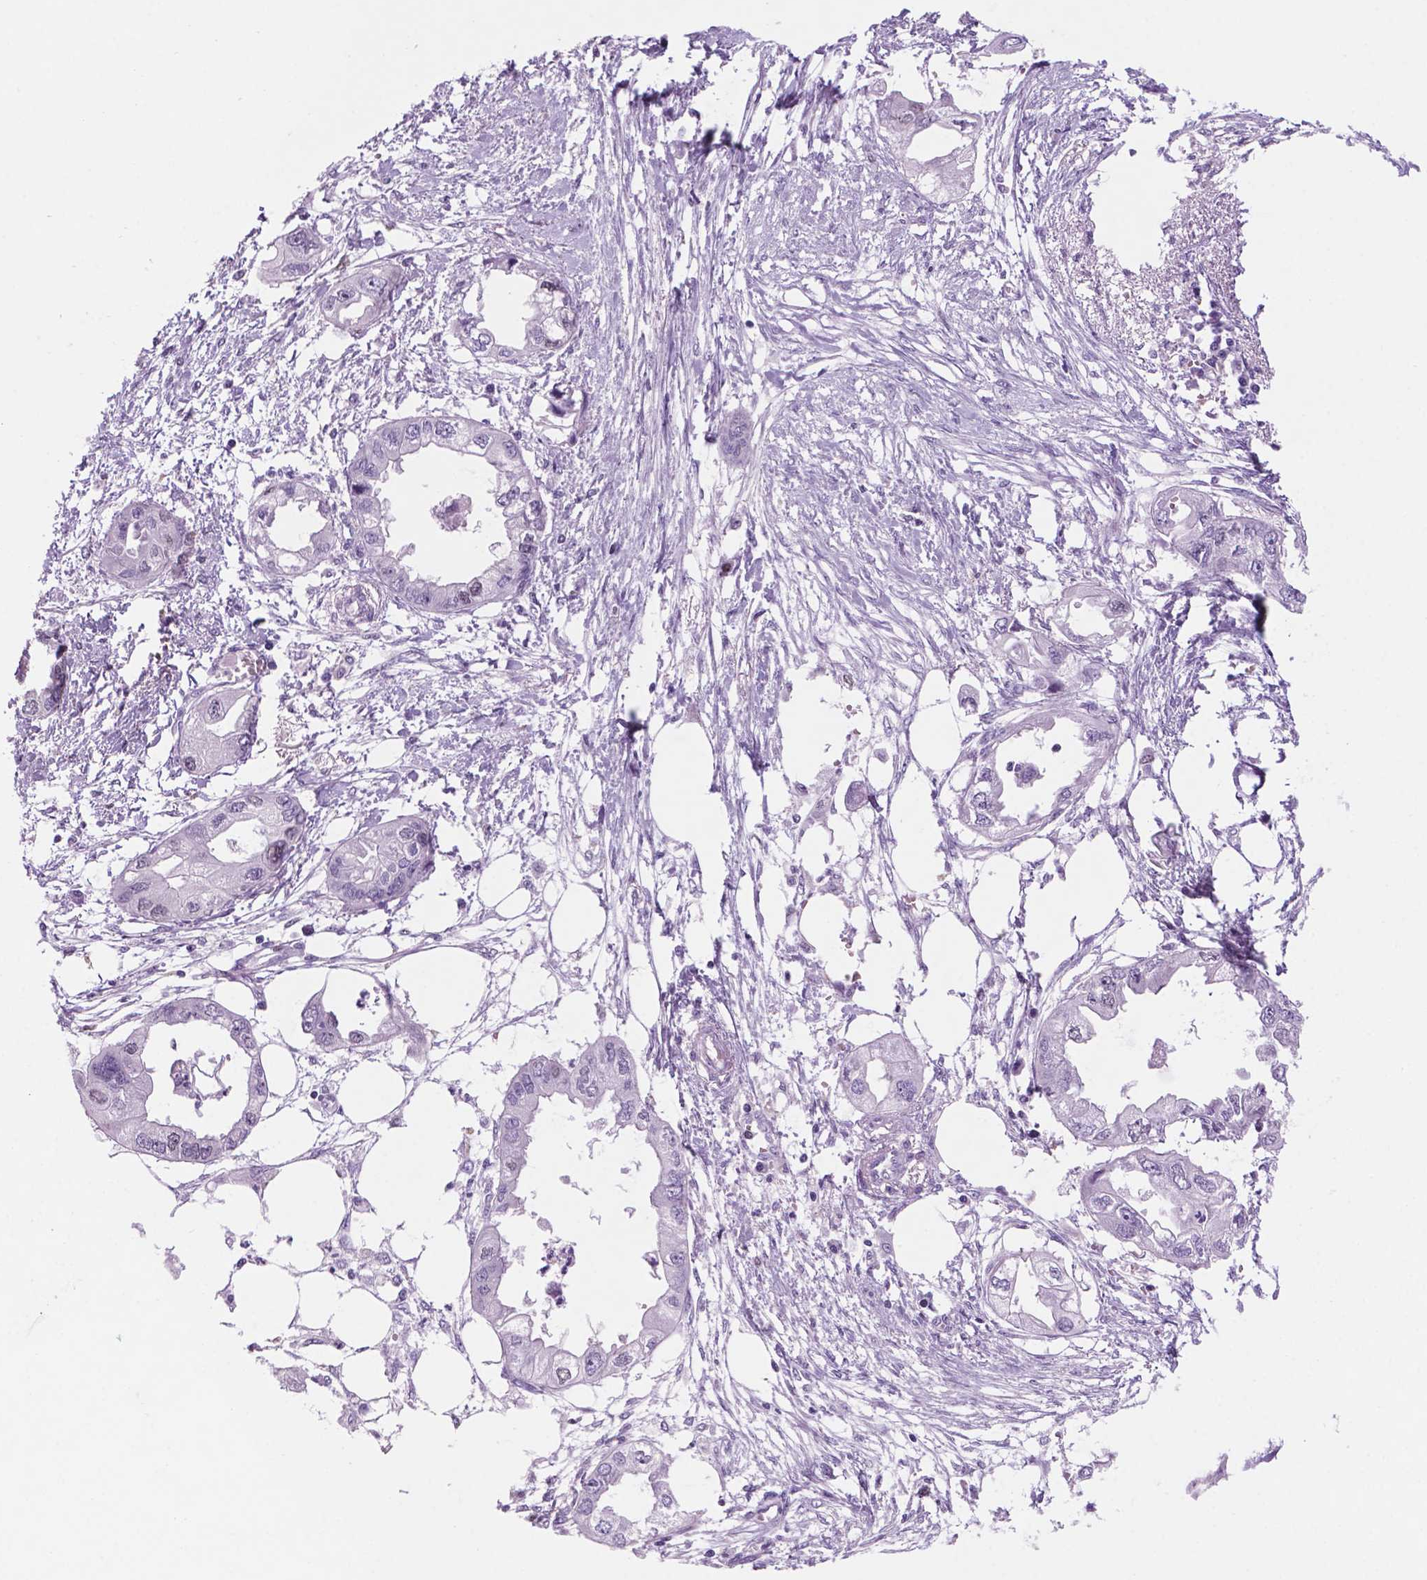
{"staining": {"intensity": "weak", "quantity": "<25%", "location": "nuclear"}, "tissue": "endometrial cancer", "cell_type": "Tumor cells", "image_type": "cancer", "snomed": [{"axis": "morphology", "description": "Adenocarcinoma, NOS"}, {"axis": "morphology", "description": "Adenocarcinoma, metastatic, NOS"}, {"axis": "topography", "description": "Adipose tissue"}, {"axis": "topography", "description": "Endometrium"}], "caption": "Immunohistochemistry (IHC) histopathology image of human endometrial adenocarcinoma stained for a protein (brown), which shows no expression in tumor cells.", "gene": "NCAPH2", "patient": {"sex": "female", "age": 67}}